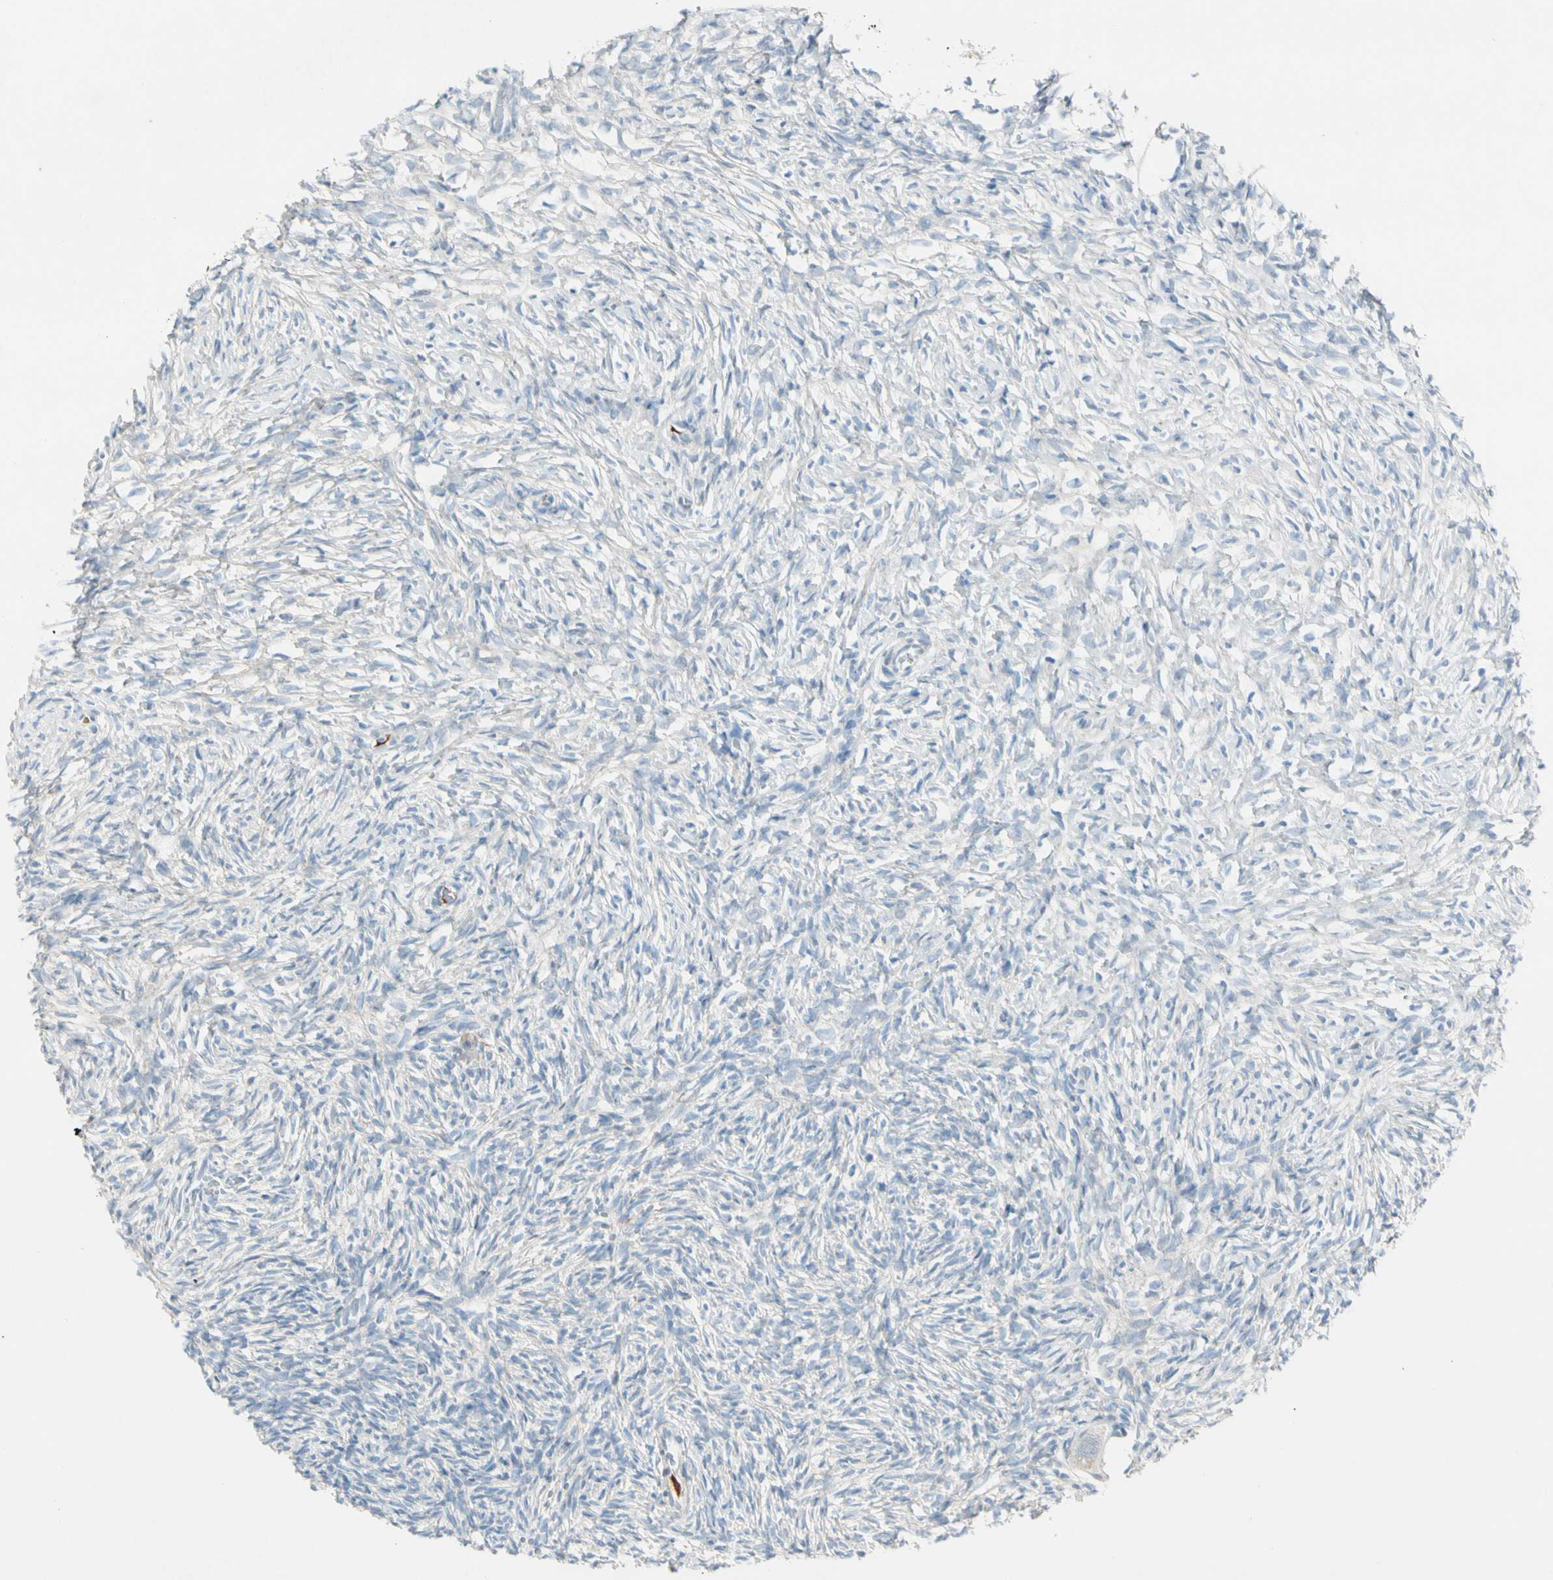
{"staining": {"intensity": "negative", "quantity": "none", "location": "none"}, "tissue": "ovary", "cell_type": "Follicle cells", "image_type": "normal", "snomed": [{"axis": "morphology", "description": "Normal tissue, NOS"}, {"axis": "topography", "description": "Ovary"}], "caption": "Human ovary stained for a protein using immunohistochemistry displays no expression in follicle cells.", "gene": "SERPIND1", "patient": {"sex": "female", "age": 35}}